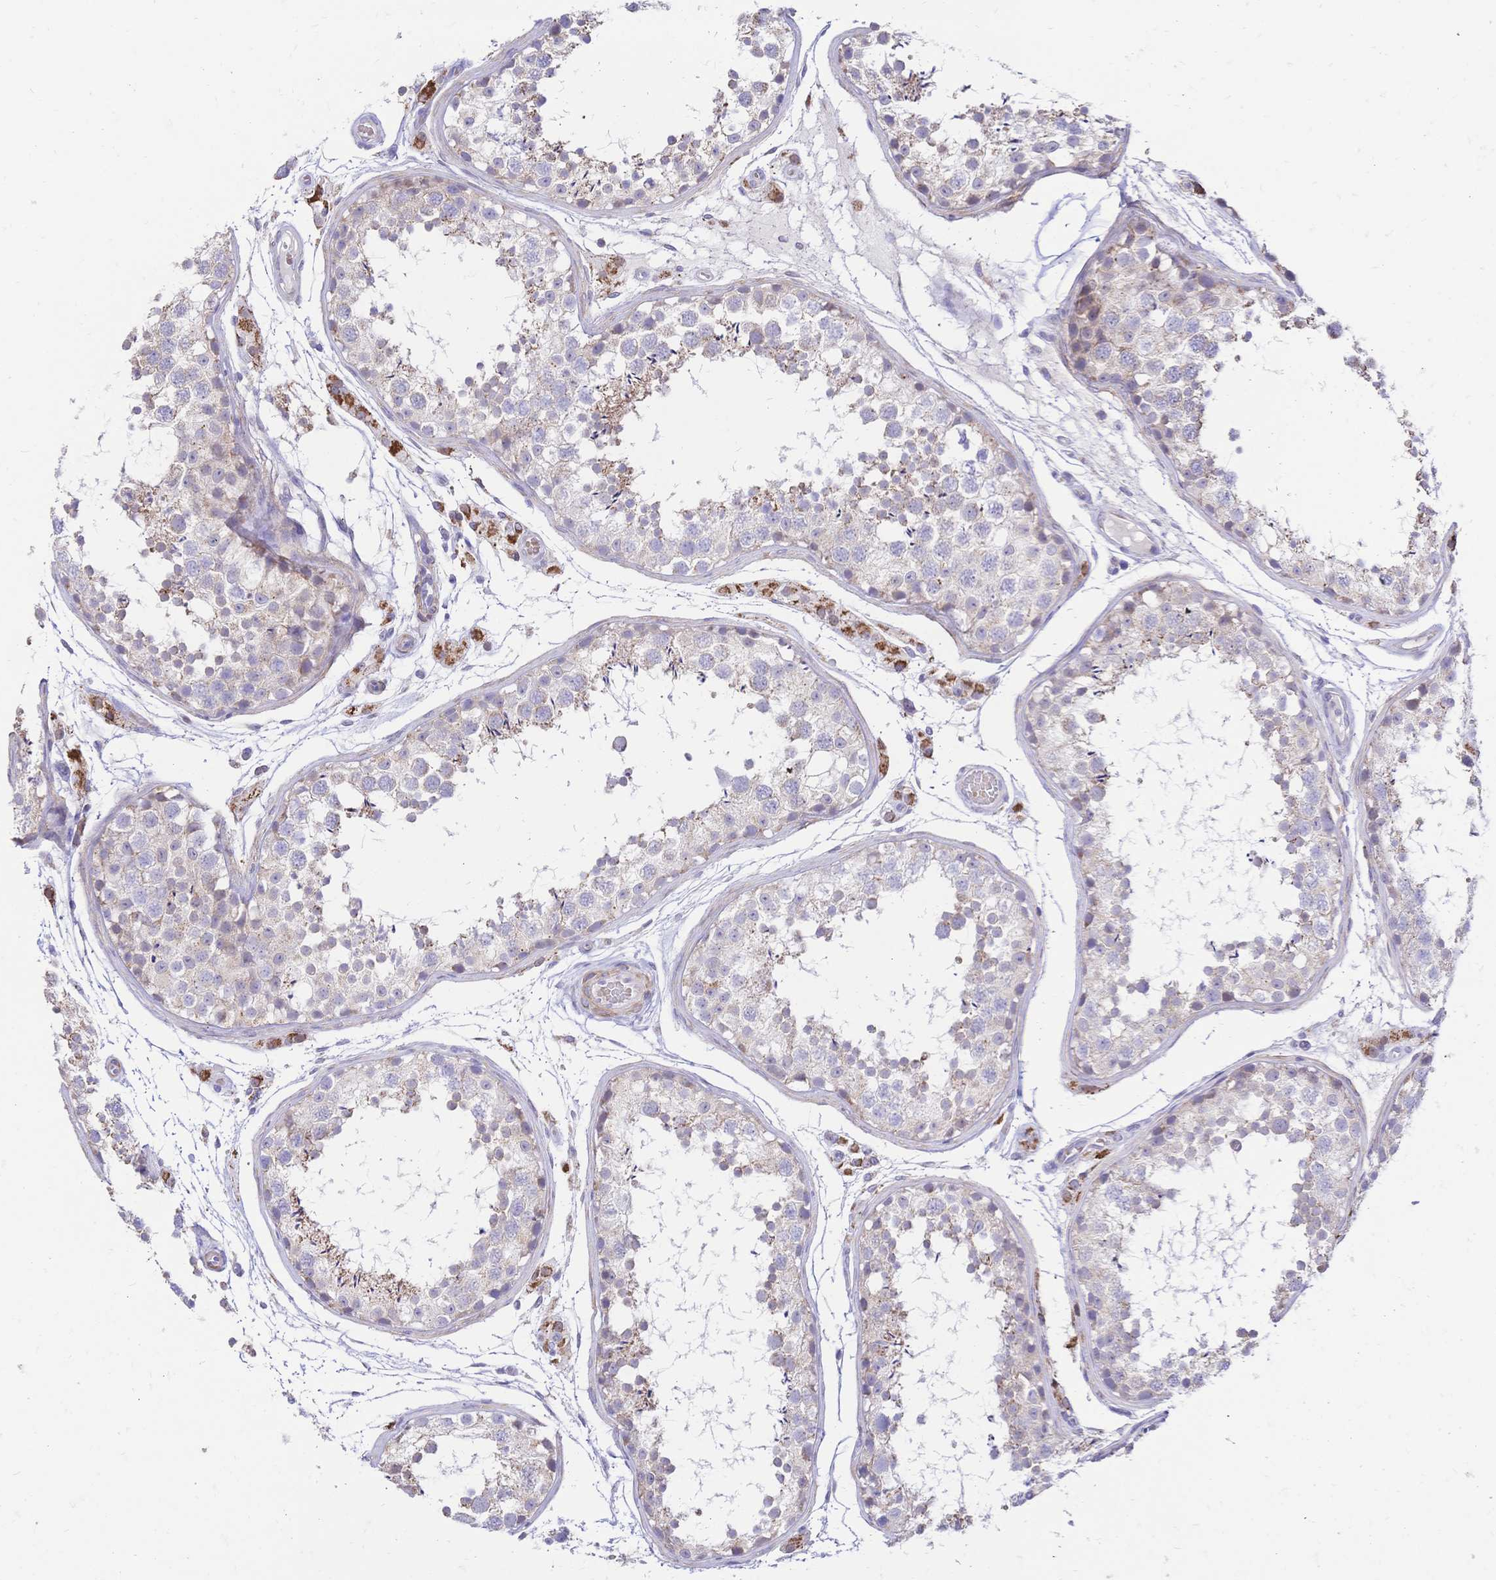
{"staining": {"intensity": "weak", "quantity": "<25%", "location": "cytoplasmic/membranous"}, "tissue": "testis", "cell_type": "Cells in seminiferous ducts", "image_type": "normal", "snomed": [{"axis": "morphology", "description": "Normal tissue, NOS"}, {"axis": "topography", "description": "Testis"}], "caption": "Testis was stained to show a protein in brown. There is no significant positivity in cells in seminiferous ducts. Brightfield microscopy of immunohistochemistry (IHC) stained with DAB (3,3'-diaminobenzidine) (brown) and hematoxylin (blue), captured at high magnification.", "gene": "CLEC18A", "patient": {"sex": "male", "age": 29}}